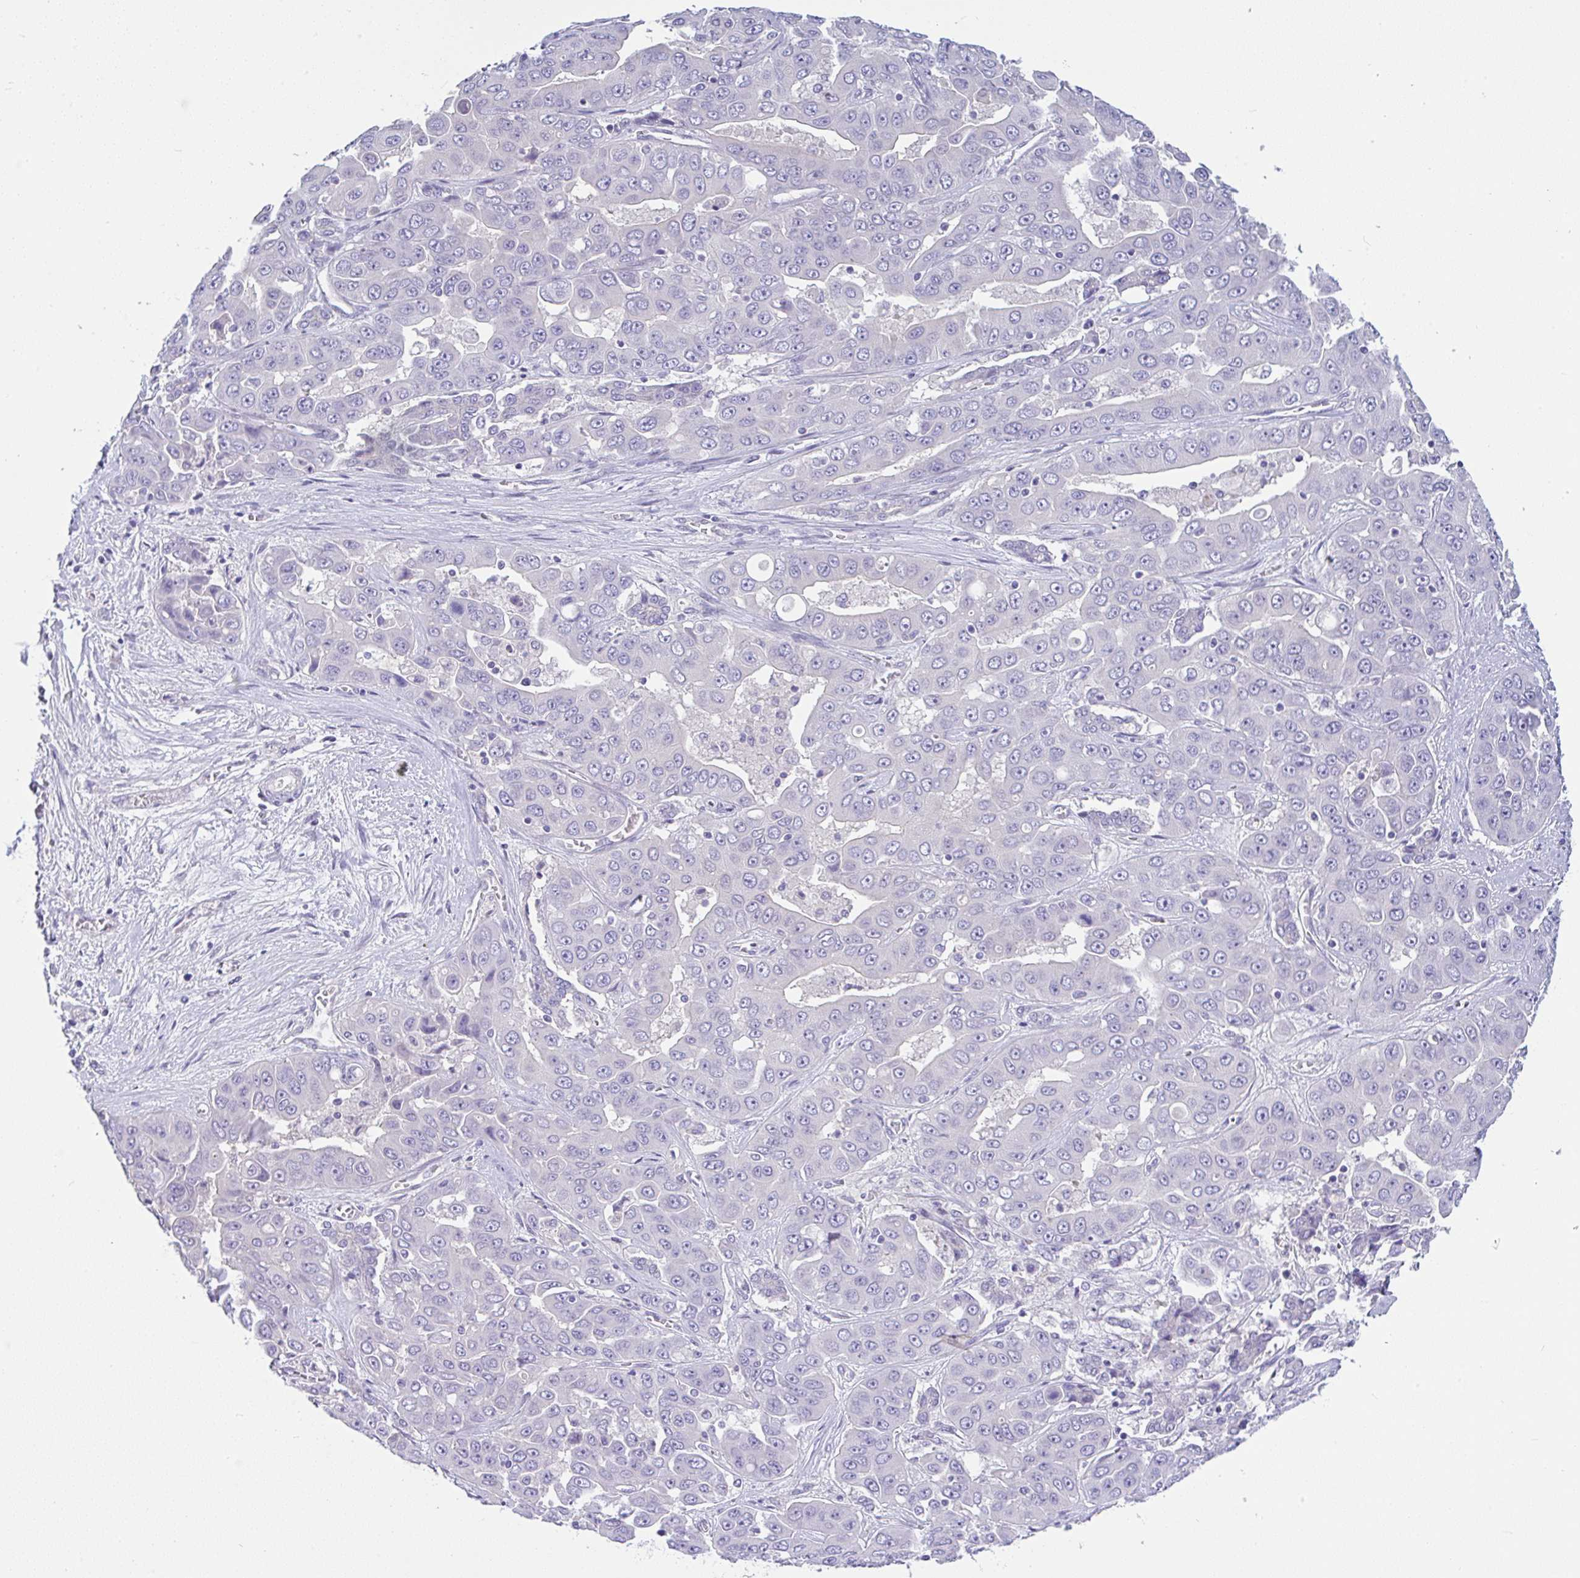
{"staining": {"intensity": "negative", "quantity": "none", "location": "none"}, "tissue": "liver cancer", "cell_type": "Tumor cells", "image_type": "cancer", "snomed": [{"axis": "morphology", "description": "Cholangiocarcinoma"}, {"axis": "topography", "description": "Liver"}], "caption": "Protein analysis of liver cancer (cholangiocarcinoma) demonstrates no significant positivity in tumor cells.", "gene": "SERPINE3", "patient": {"sex": "female", "age": 52}}